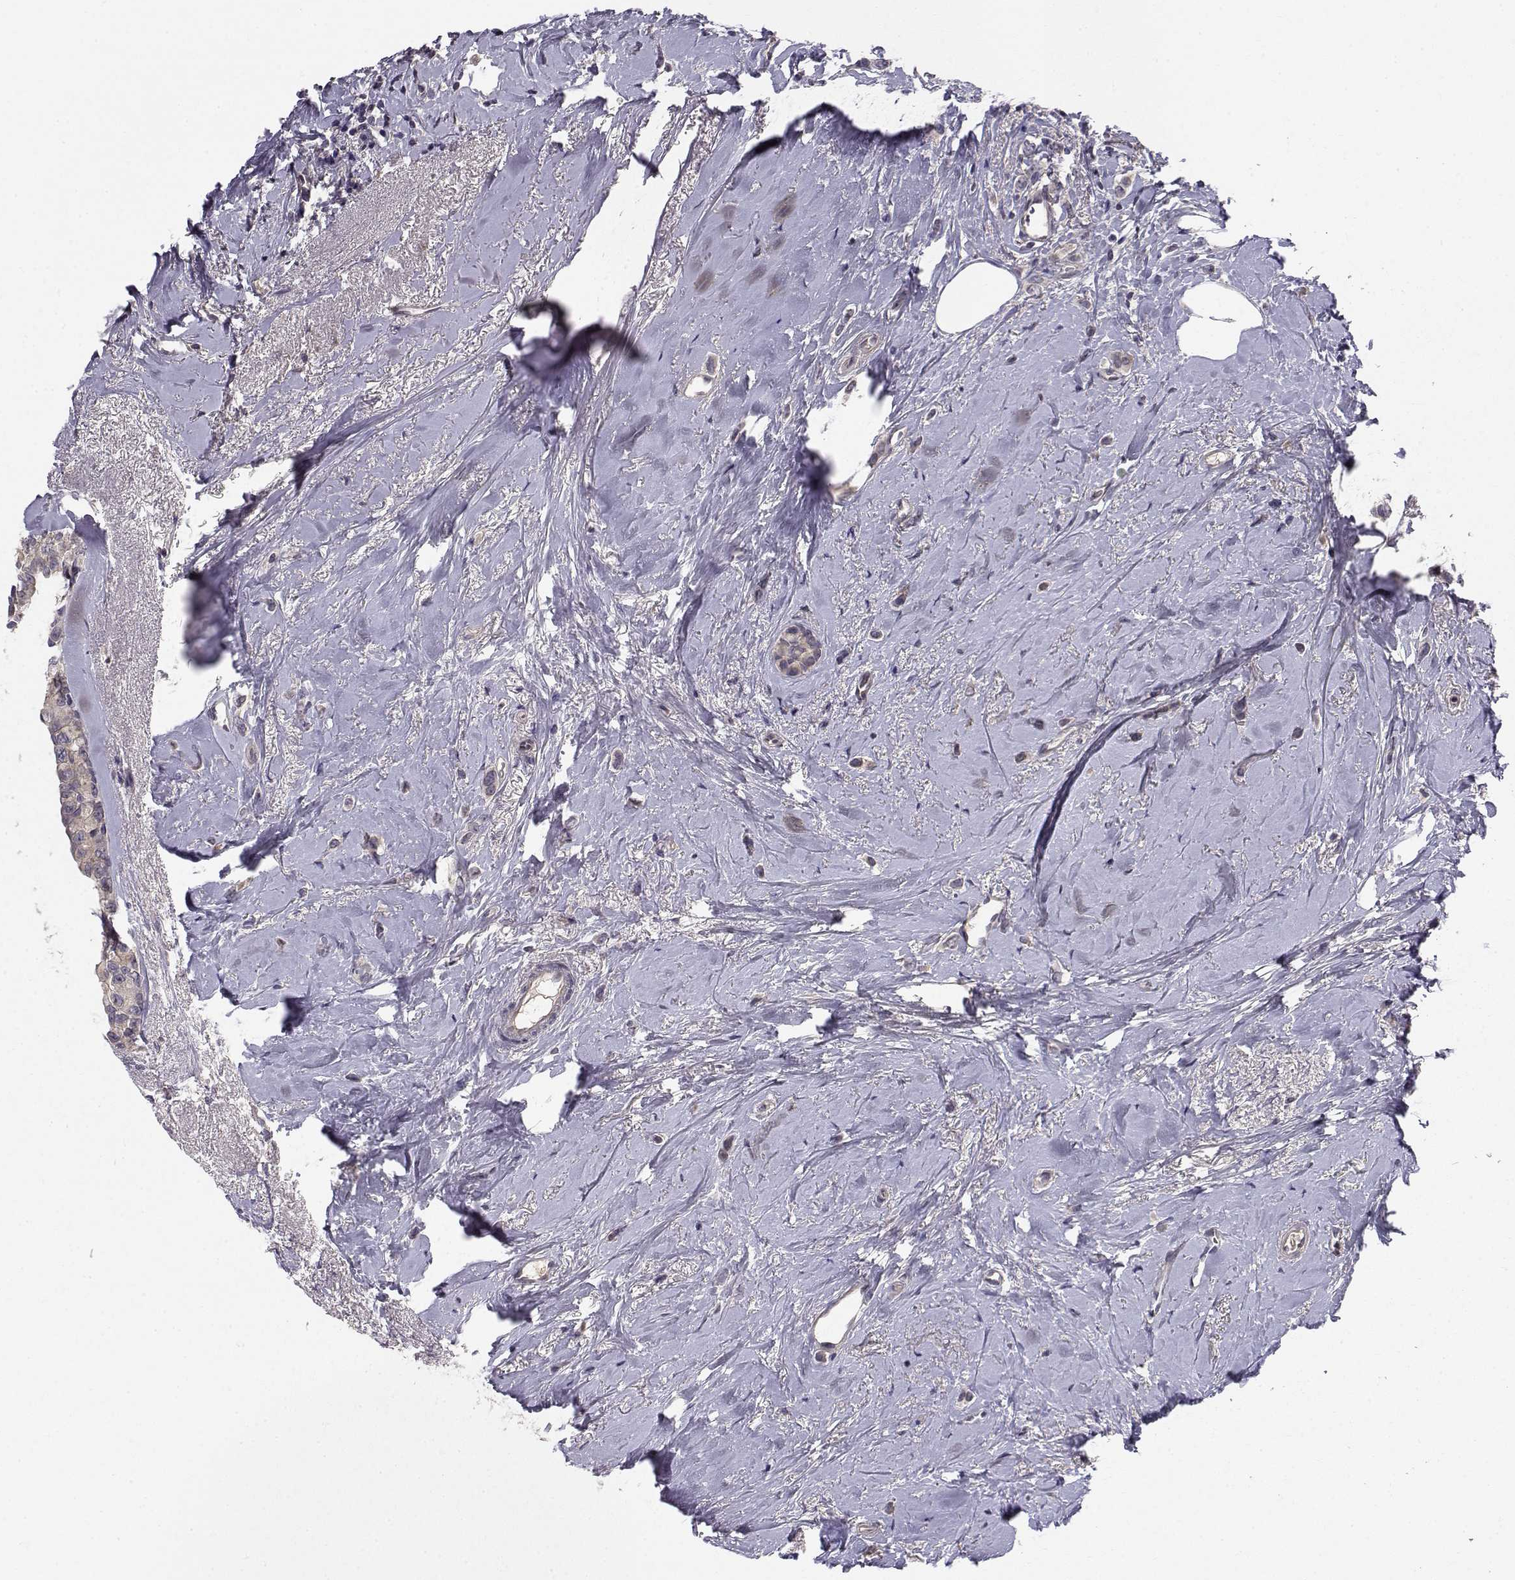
{"staining": {"intensity": "weak", "quantity": ">75%", "location": "cytoplasmic/membranous"}, "tissue": "breast cancer", "cell_type": "Tumor cells", "image_type": "cancer", "snomed": [{"axis": "morphology", "description": "Lobular carcinoma"}, {"axis": "topography", "description": "Breast"}], "caption": "A brown stain labels weak cytoplasmic/membranous positivity of a protein in lobular carcinoma (breast) tumor cells. The staining is performed using DAB (3,3'-diaminobenzidine) brown chromogen to label protein expression. The nuclei are counter-stained blue using hematoxylin.", "gene": "PEX5L", "patient": {"sex": "female", "age": 66}}